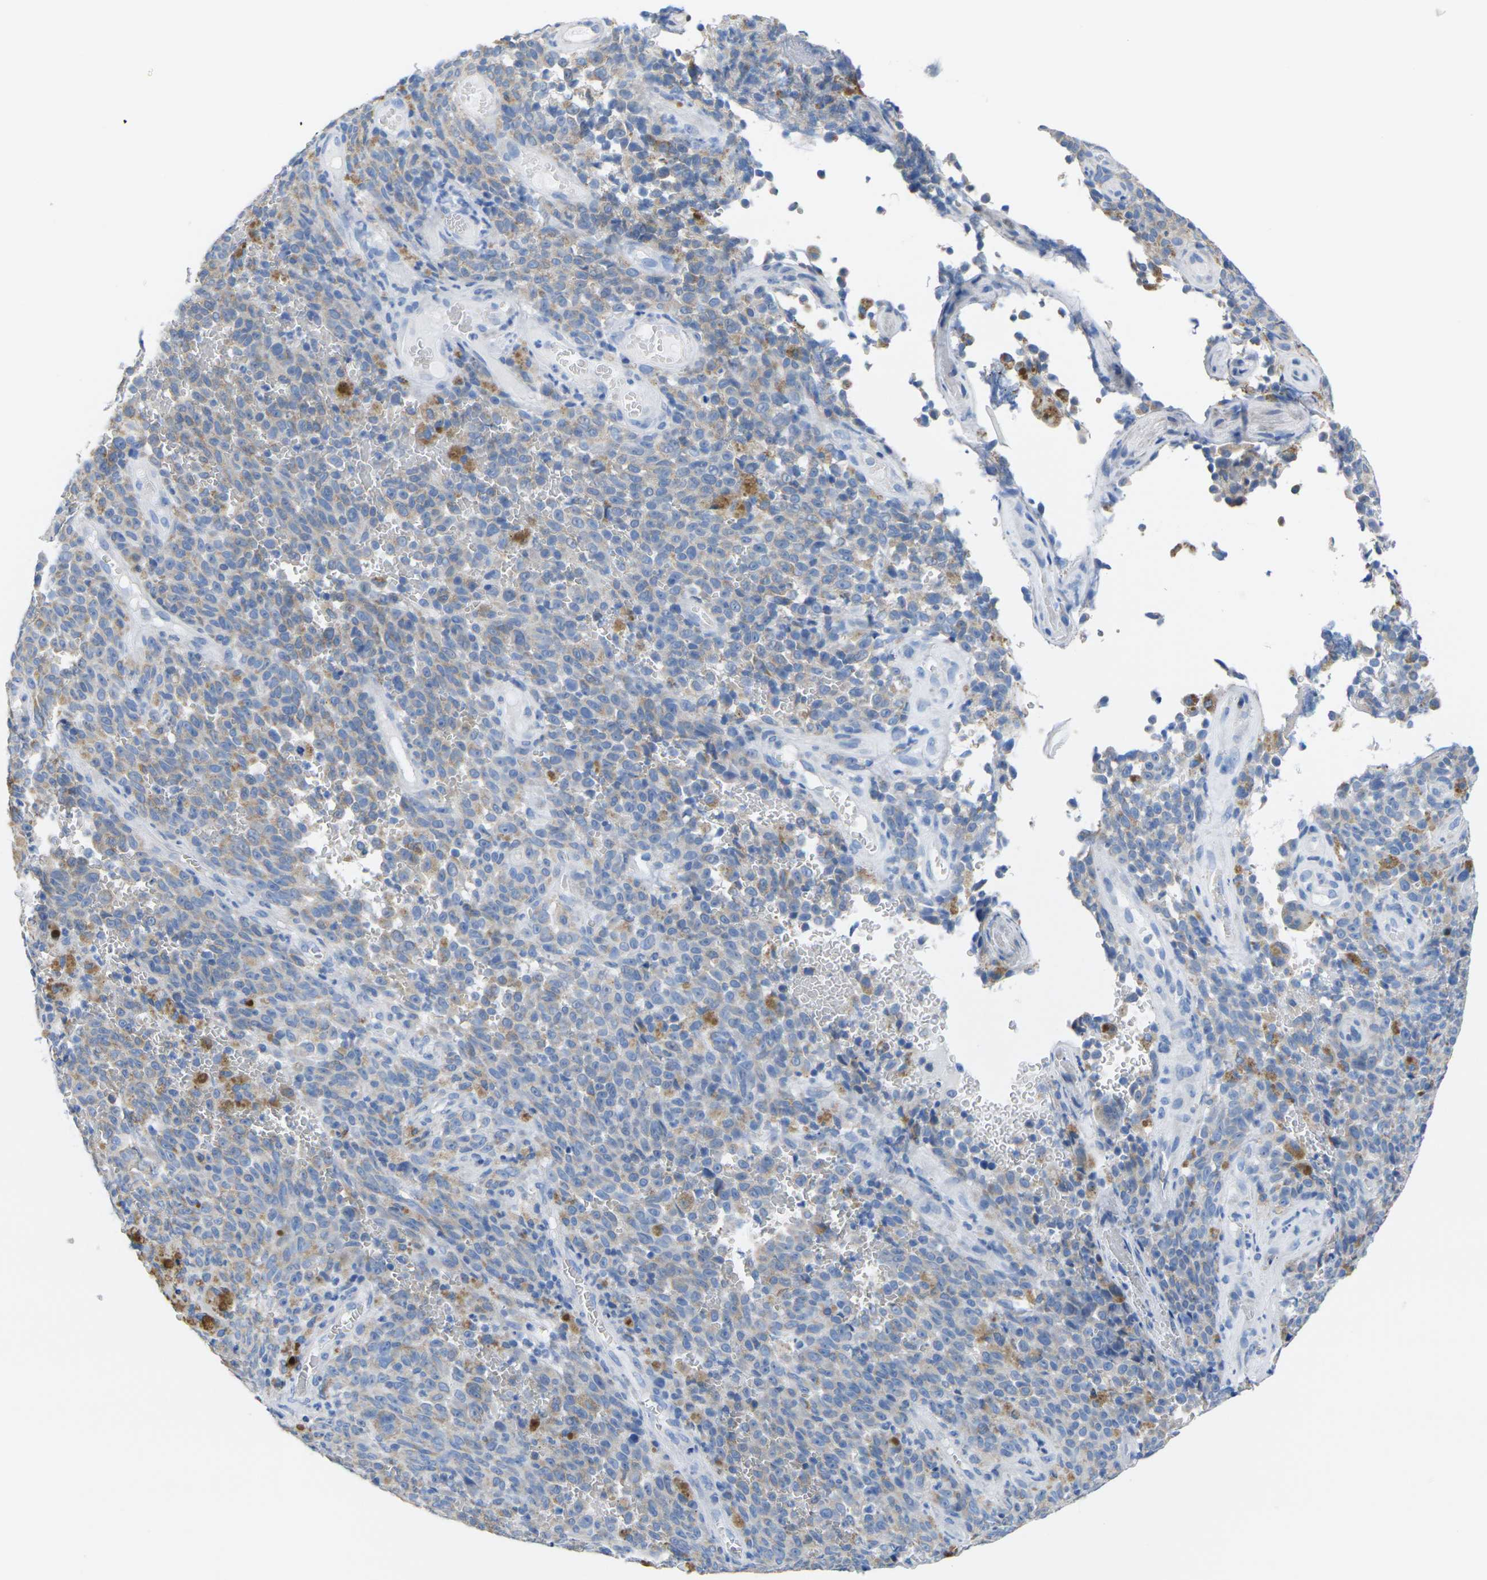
{"staining": {"intensity": "weak", "quantity": "<25%", "location": "cytoplasmic/membranous"}, "tissue": "melanoma", "cell_type": "Tumor cells", "image_type": "cancer", "snomed": [{"axis": "morphology", "description": "Malignant melanoma, NOS"}, {"axis": "topography", "description": "Skin"}], "caption": "Tumor cells are negative for protein expression in human malignant melanoma.", "gene": "TMEM204", "patient": {"sex": "female", "age": 82}}